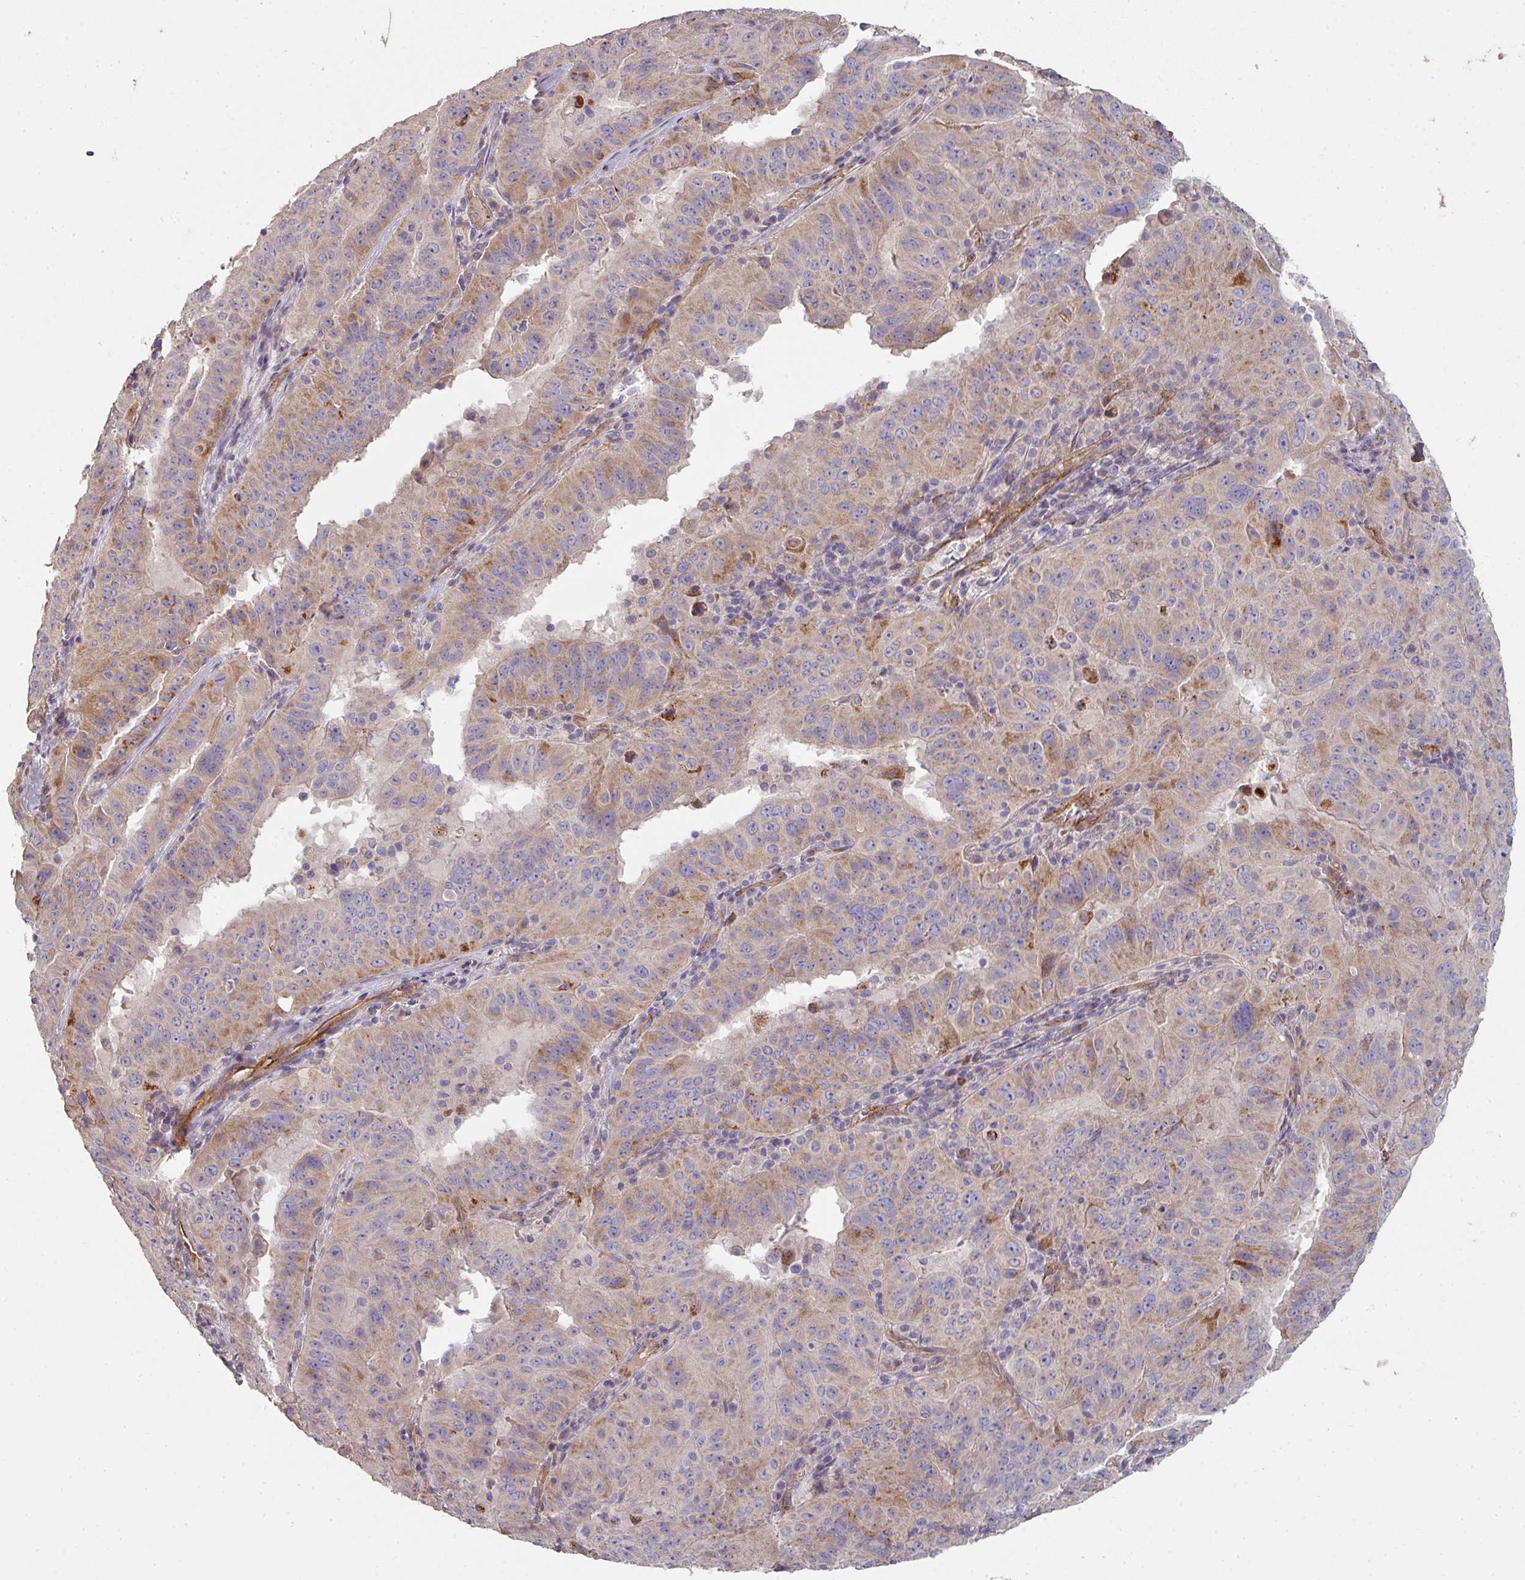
{"staining": {"intensity": "weak", "quantity": "25%-75%", "location": "cytoplasmic/membranous"}, "tissue": "pancreatic cancer", "cell_type": "Tumor cells", "image_type": "cancer", "snomed": [{"axis": "morphology", "description": "Adenocarcinoma, NOS"}, {"axis": "topography", "description": "Pancreas"}], "caption": "An IHC image of tumor tissue is shown. Protein staining in brown shows weak cytoplasmic/membranous positivity in adenocarcinoma (pancreatic) within tumor cells. The staining was performed using DAB to visualize the protein expression in brown, while the nuclei were stained in blue with hematoxylin (Magnification: 20x).", "gene": "PCDH1", "patient": {"sex": "male", "age": 63}}